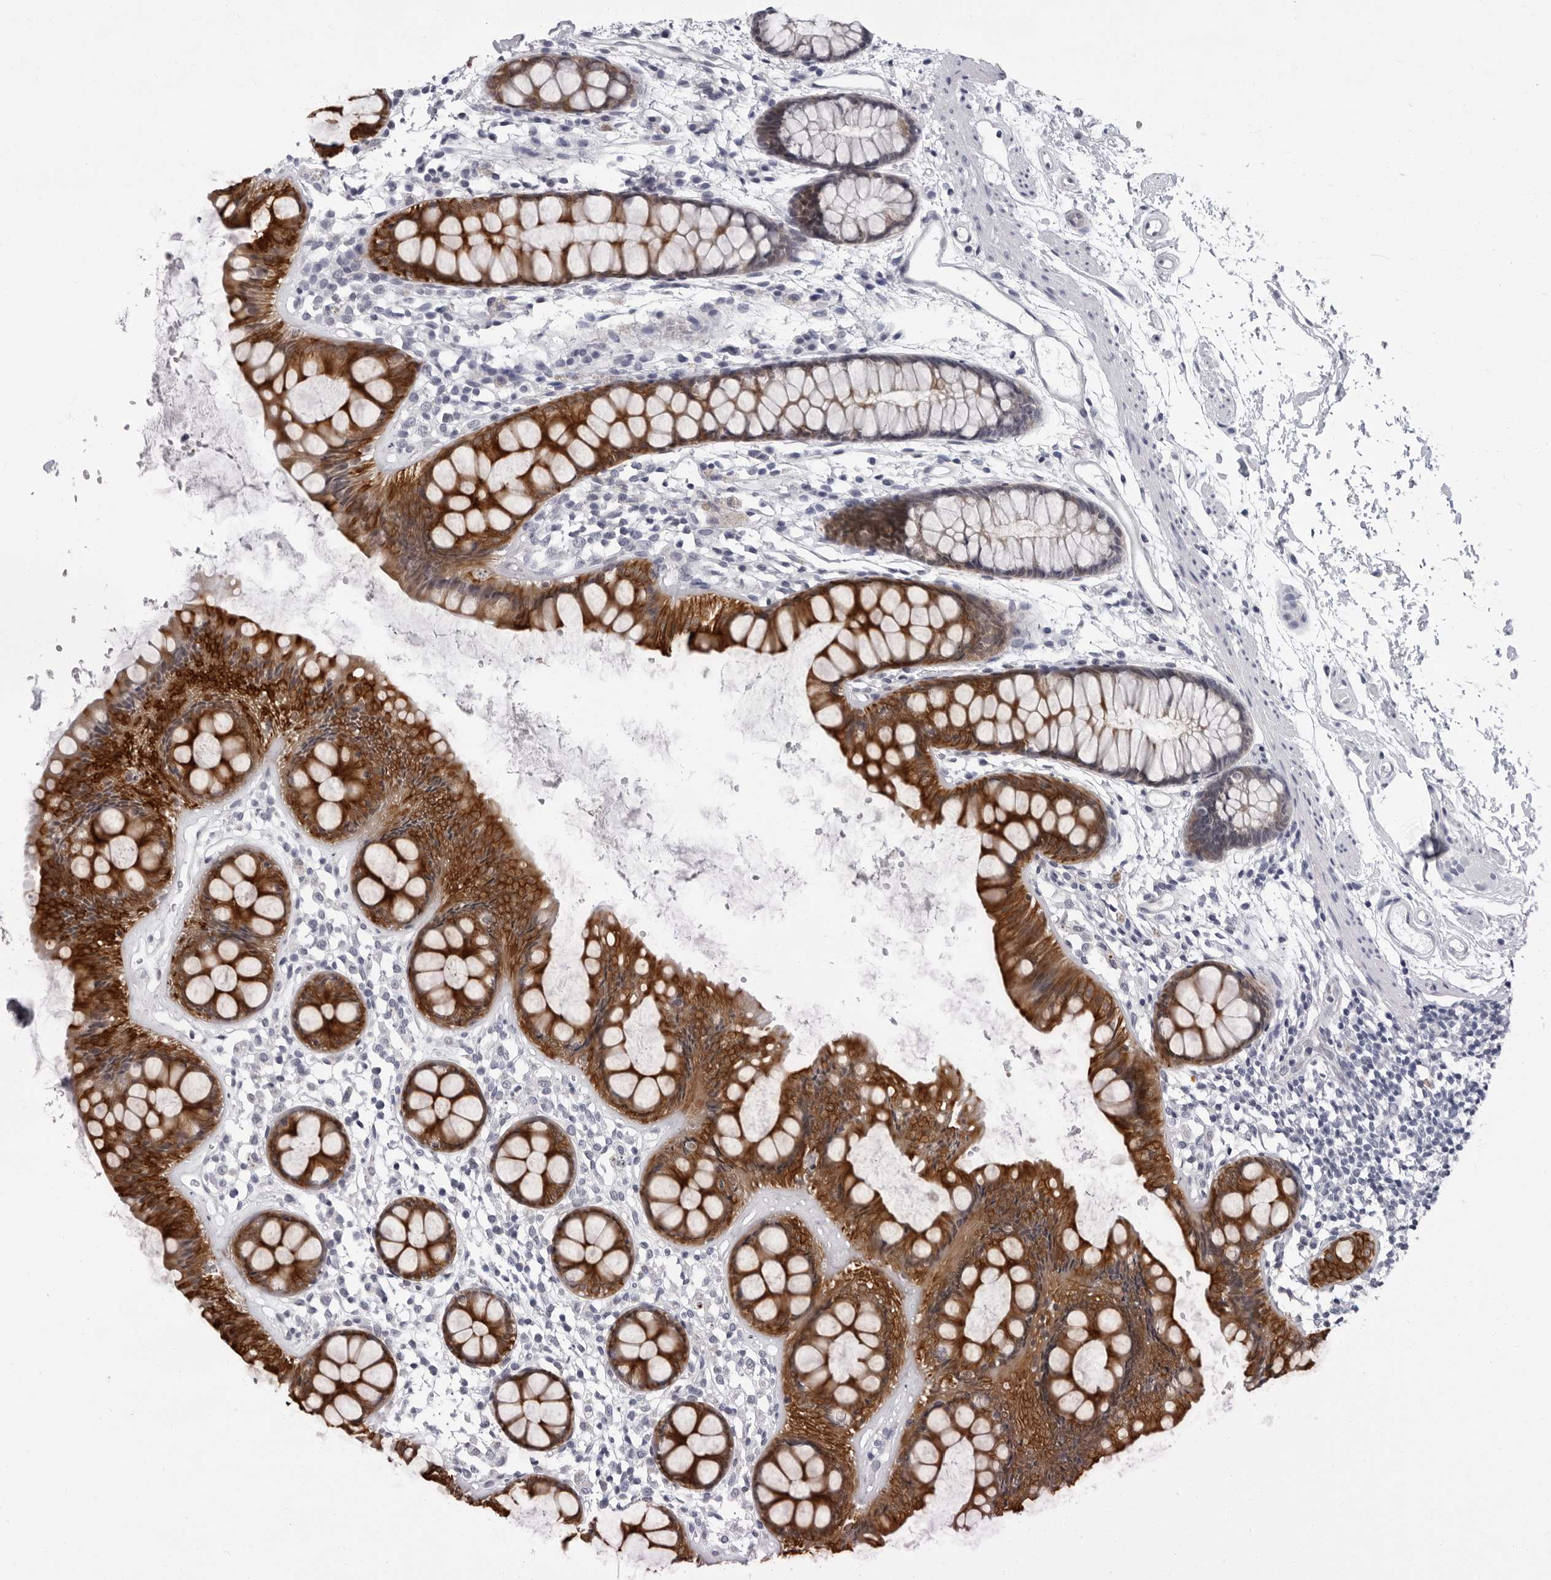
{"staining": {"intensity": "strong", "quantity": ">75%", "location": "cytoplasmic/membranous"}, "tissue": "rectum", "cell_type": "Glandular cells", "image_type": "normal", "snomed": [{"axis": "morphology", "description": "Normal tissue, NOS"}, {"axis": "topography", "description": "Rectum"}], "caption": "Normal rectum was stained to show a protein in brown. There is high levels of strong cytoplasmic/membranous staining in approximately >75% of glandular cells. (brown staining indicates protein expression, while blue staining denotes nuclei).", "gene": "CCDC28B", "patient": {"sex": "female", "age": 66}}